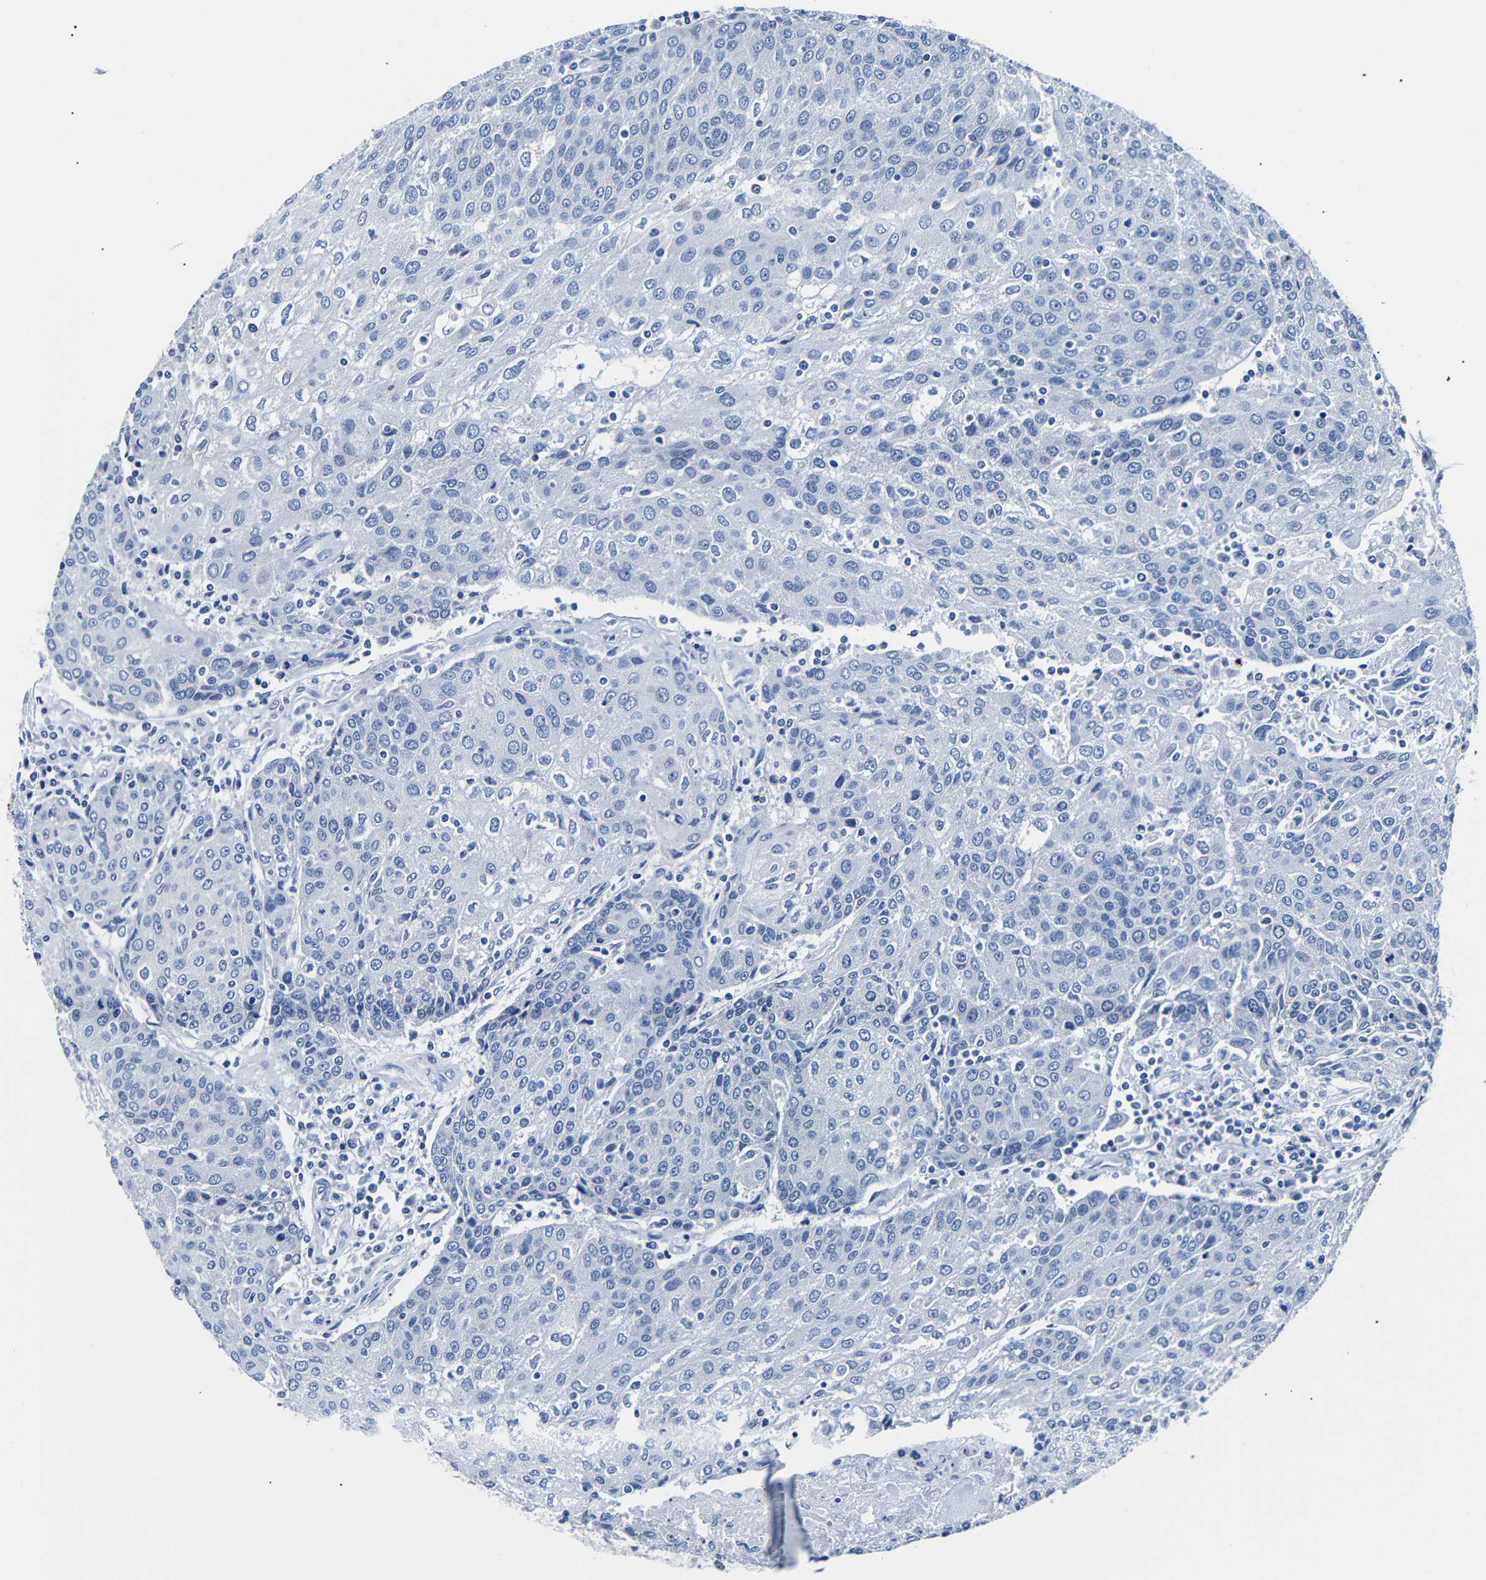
{"staining": {"intensity": "negative", "quantity": "none", "location": "none"}, "tissue": "urothelial cancer", "cell_type": "Tumor cells", "image_type": "cancer", "snomed": [{"axis": "morphology", "description": "Urothelial carcinoma, High grade"}, {"axis": "topography", "description": "Urinary bladder"}], "caption": "The histopathology image reveals no significant positivity in tumor cells of high-grade urothelial carcinoma.", "gene": "GAP43", "patient": {"sex": "female", "age": 85}}